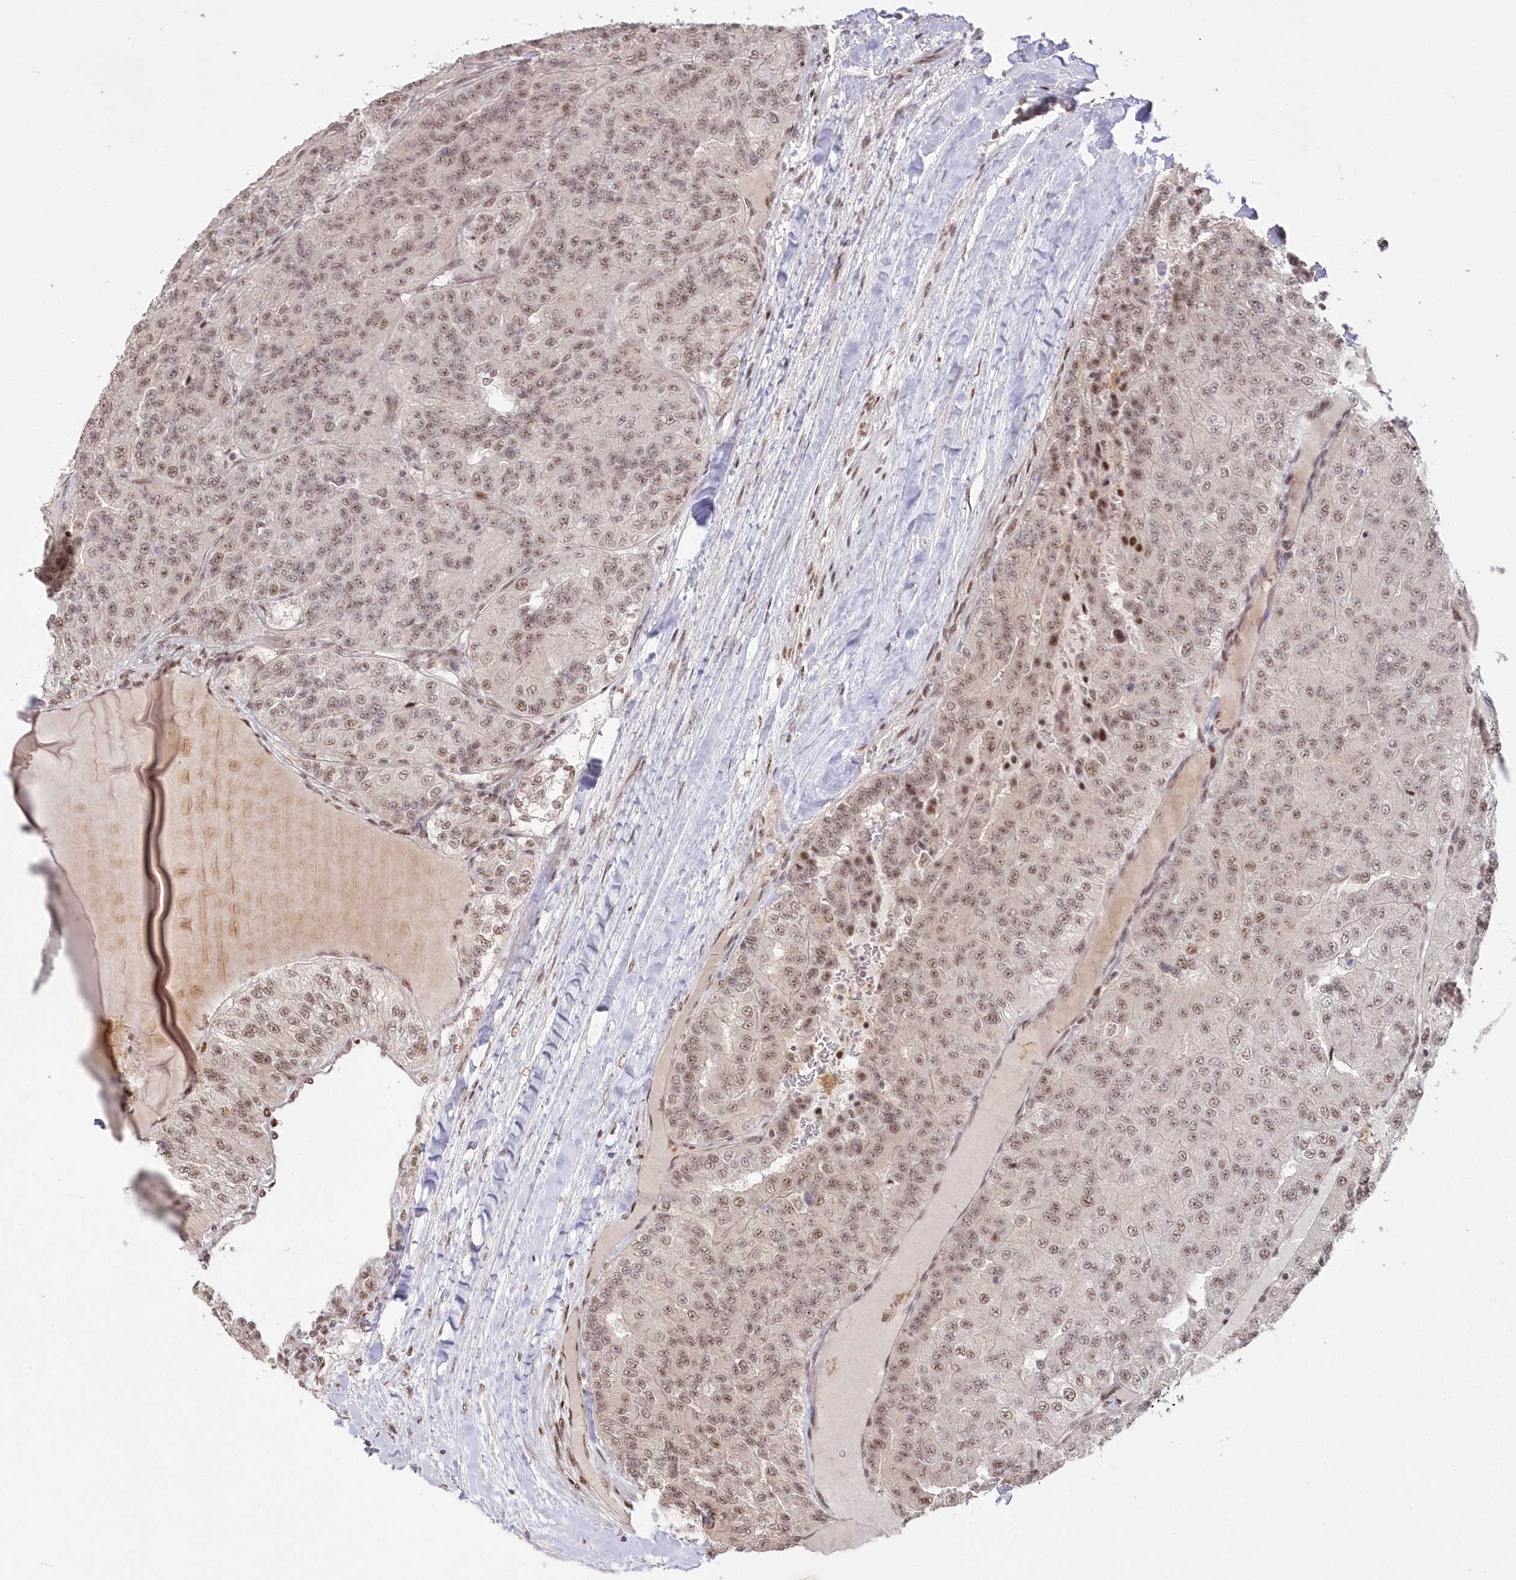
{"staining": {"intensity": "weak", "quantity": ">75%", "location": "nuclear"}, "tissue": "renal cancer", "cell_type": "Tumor cells", "image_type": "cancer", "snomed": [{"axis": "morphology", "description": "Adenocarcinoma, NOS"}, {"axis": "topography", "description": "Kidney"}], "caption": "The image shows a brown stain indicating the presence of a protein in the nuclear of tumor cells in renal cancer (adenocarcinoma).", "gene": "WBP1L", "patient": {"sex": "female", "age": 63}}